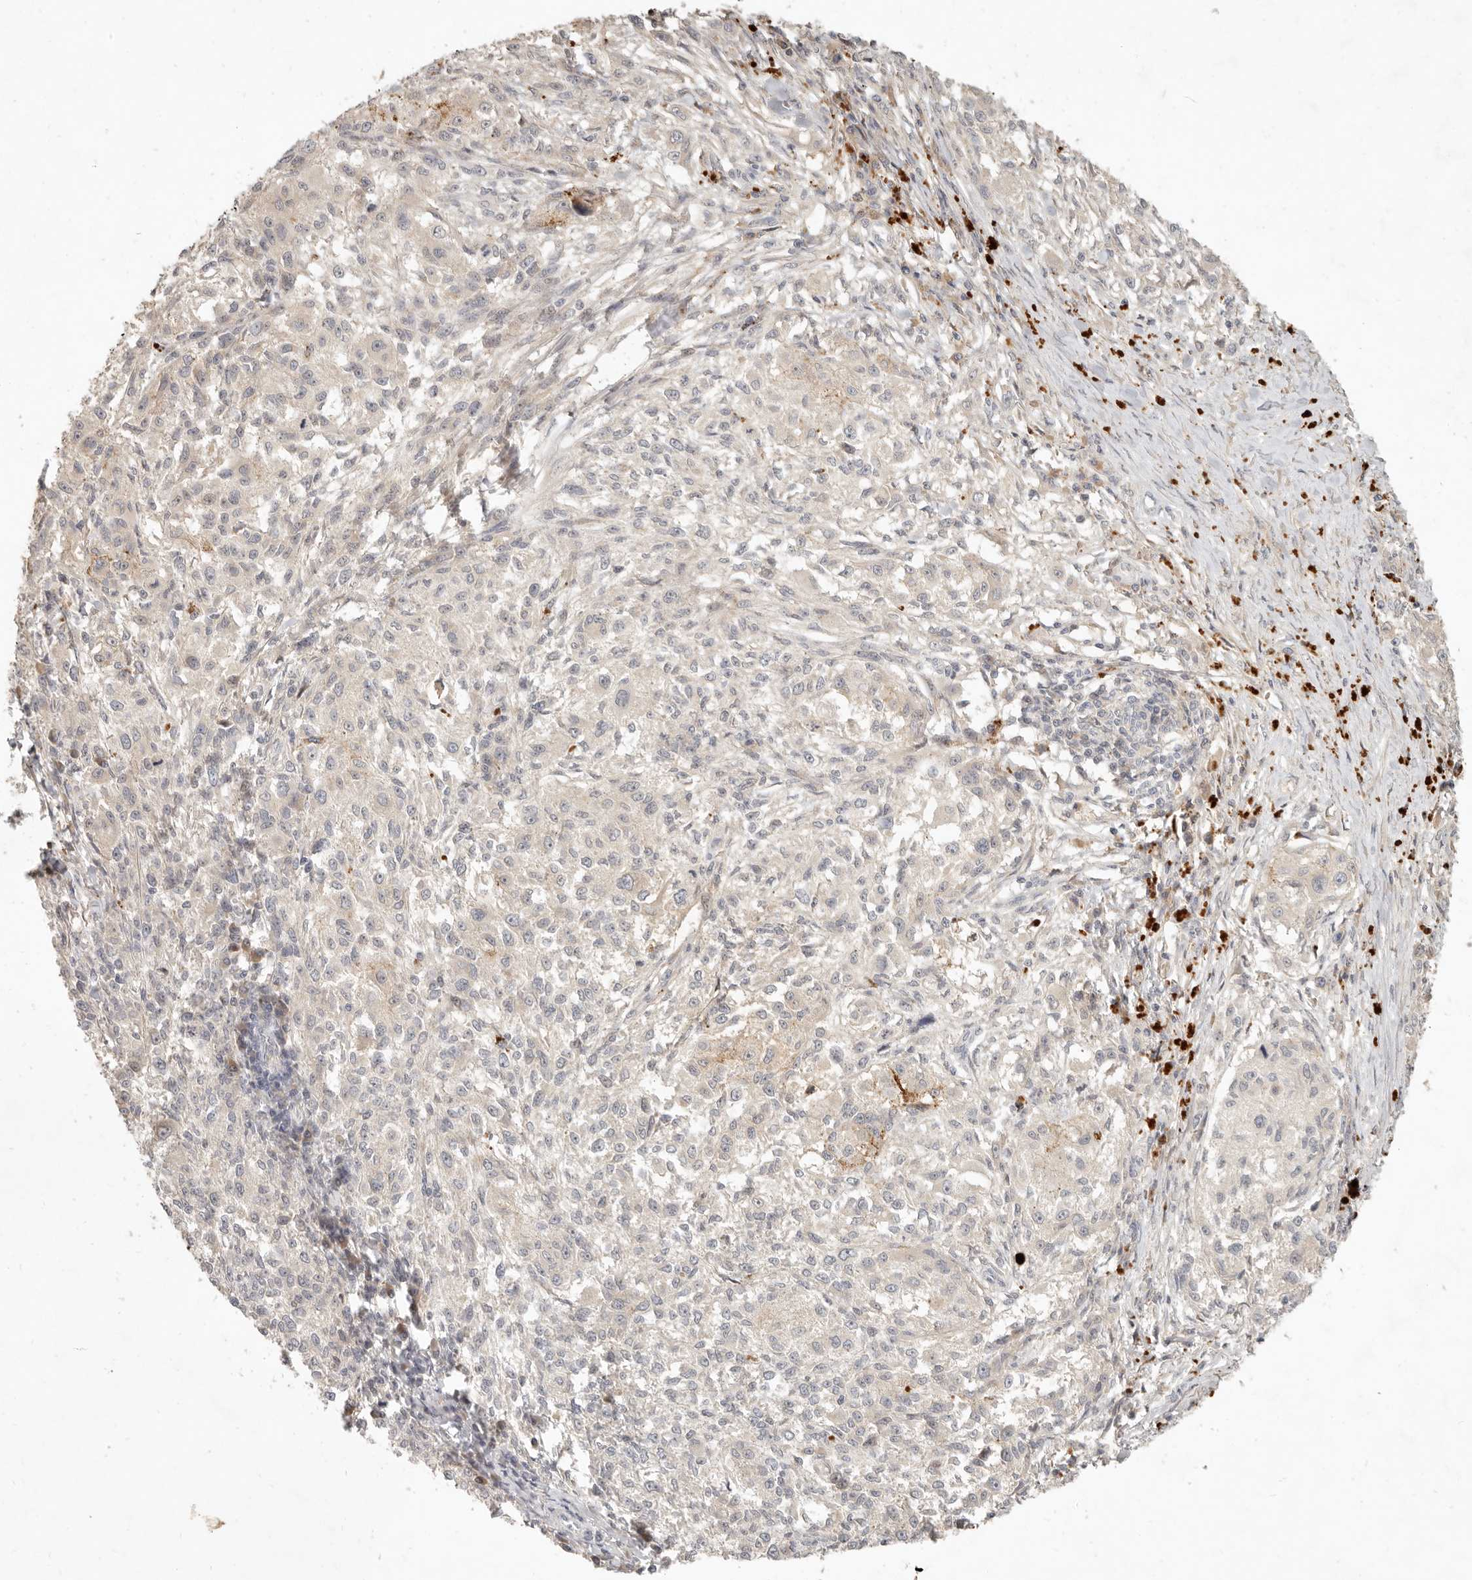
{"staining": {"intensity": "negative", "quantity": "none", "location": "none"}, "tissue": "melanoma", "cell_type": "Tumor cells", "image_type": "cancer", "snomed": [{"axis": "morphology", "description": "Necrosis, NOS"}, {"axis": "morphology", "description": "Malignant melanoma, NOS"}, {"axis": "topography", "description": "Skin"}], "caption": "This is a histopathology image of IHC staining of melanoma, which shows no expression in tumor cells. (Brightfield microscopy of DAB IHC at high magnification).", "gene": "UBXN11", "patient": {"sex": "female", "age": 87}}